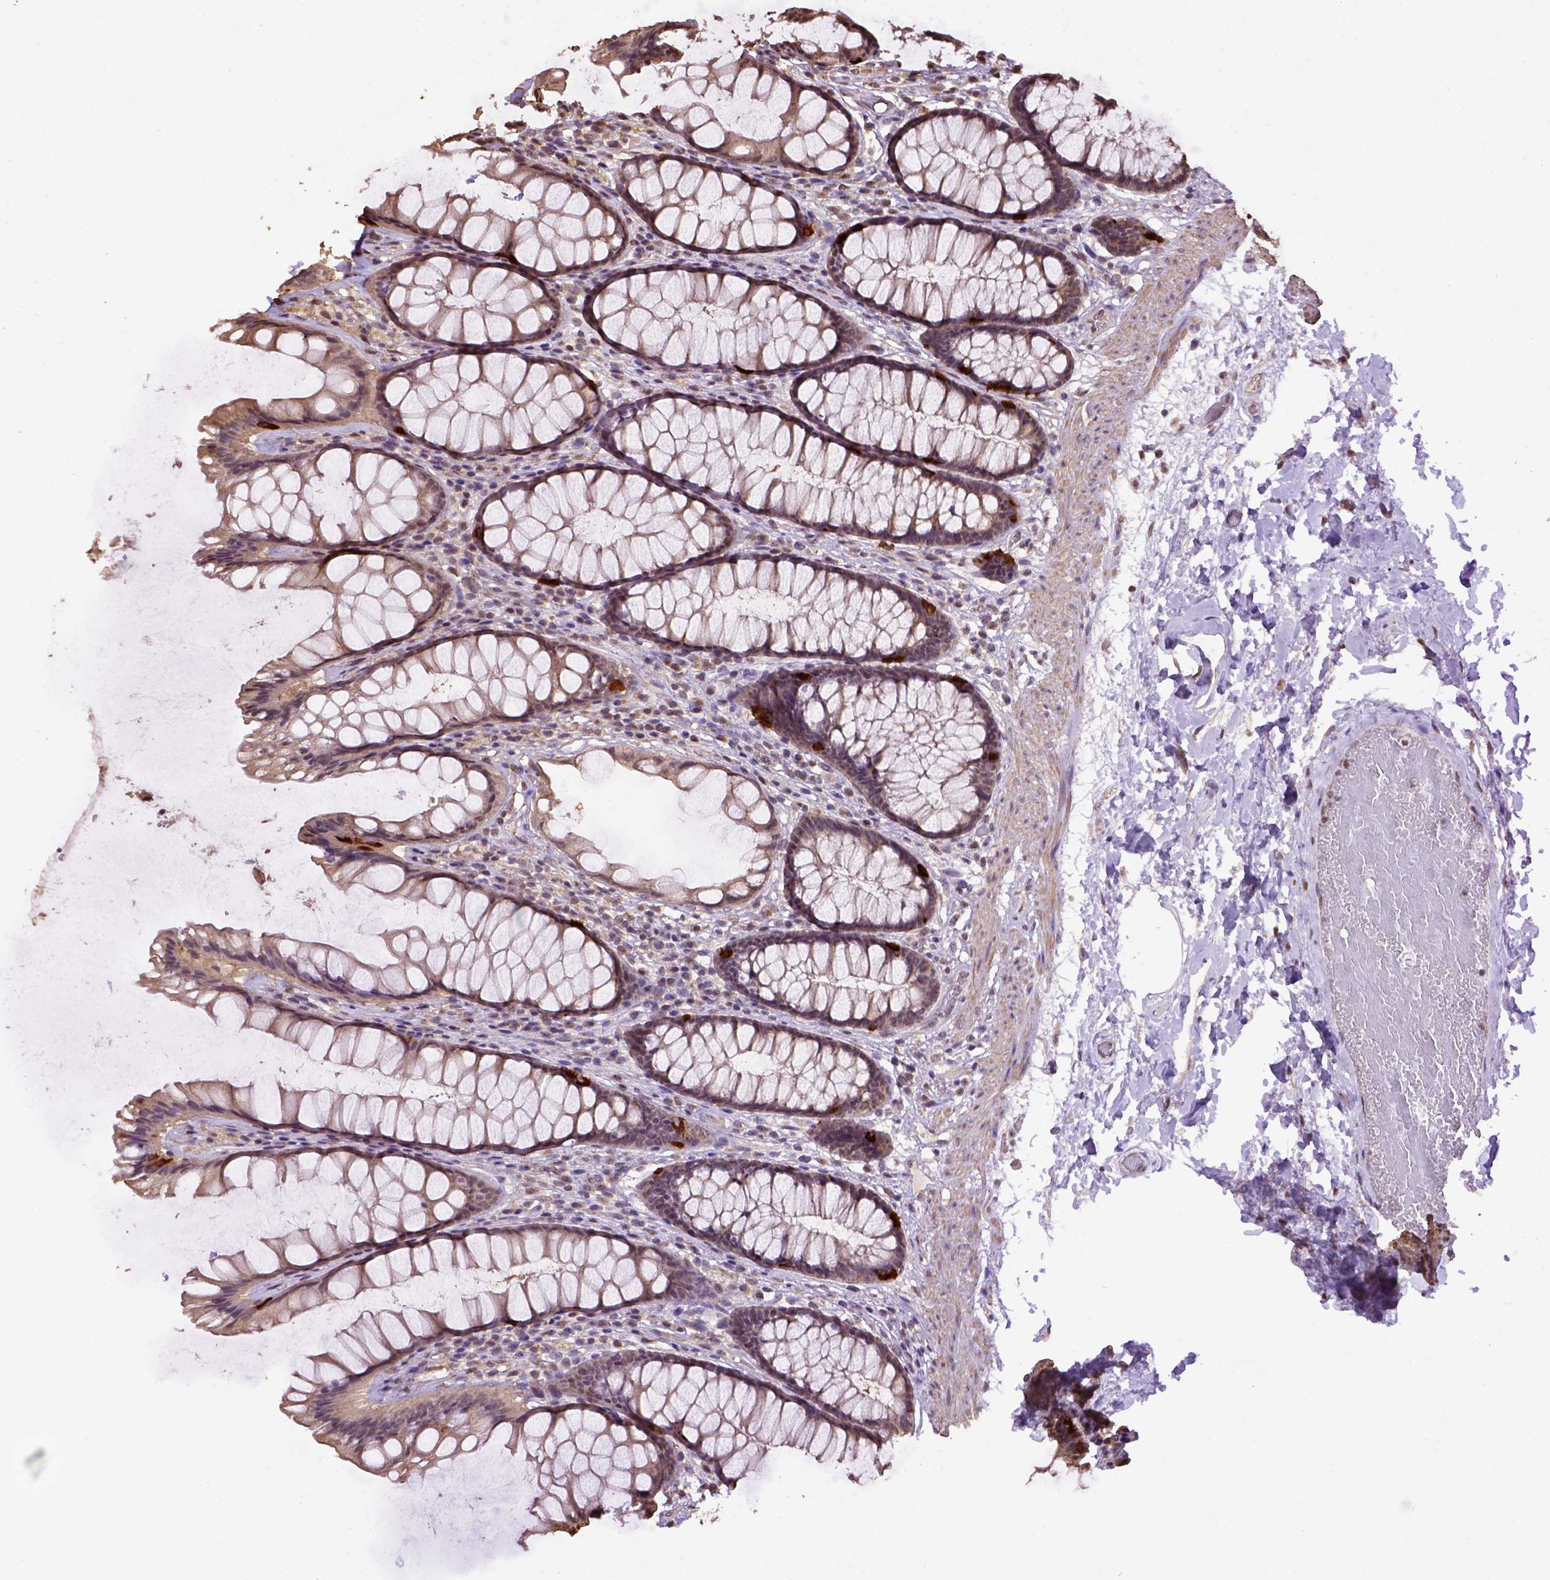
{"staining": {"intensity": "strong", "quantity": "<25%", "location": "cytoplasmic/membranous"}, "tissue": "rectum", "cell_type": "Glandular cells", "image_type": "normal", "snomed": [{"axis": "morphology", "description": "Normal tissue, NOS"}, {"axis": "topography", "description": "Rectum"}], "caption": "A medium amount of strong cytoplasmic/membranous positivity is seen in approximately <25% of glandular cells in benign rectum.", "gene": "WDR17", "patient": {"sex": "male", "age": 72}}